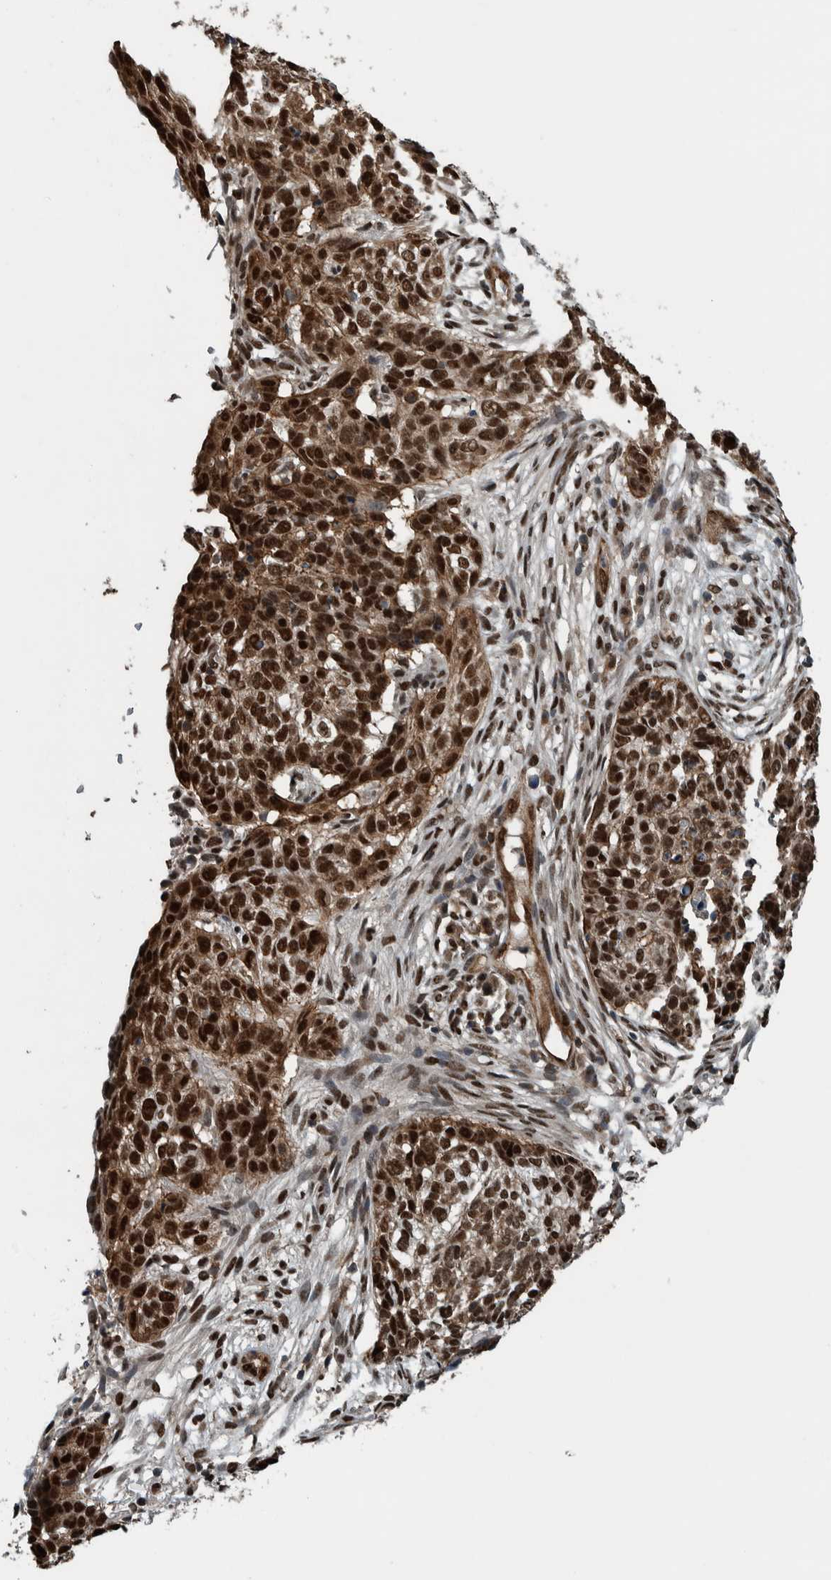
{"staining": {"intensity": "strong", "quantity": ">75%", "location": "nuclear"}, "tissue": "skin cancer", "cell_type": "Tumor cells", "image_type": "cancer", "snomed": [{"axis": "morphology", "description": "Basal cell carcinoma"}, {"axis": "topography", "description": "Skin"}], "caption": "Immunohistochemical staining of skin cancer (basal cell carcinoma) shows high levels of strong nuclear protein staining in about >75% of tumor cells.", "gene": "FAM135B", "patient": {"sex": "male", "age": 85}}